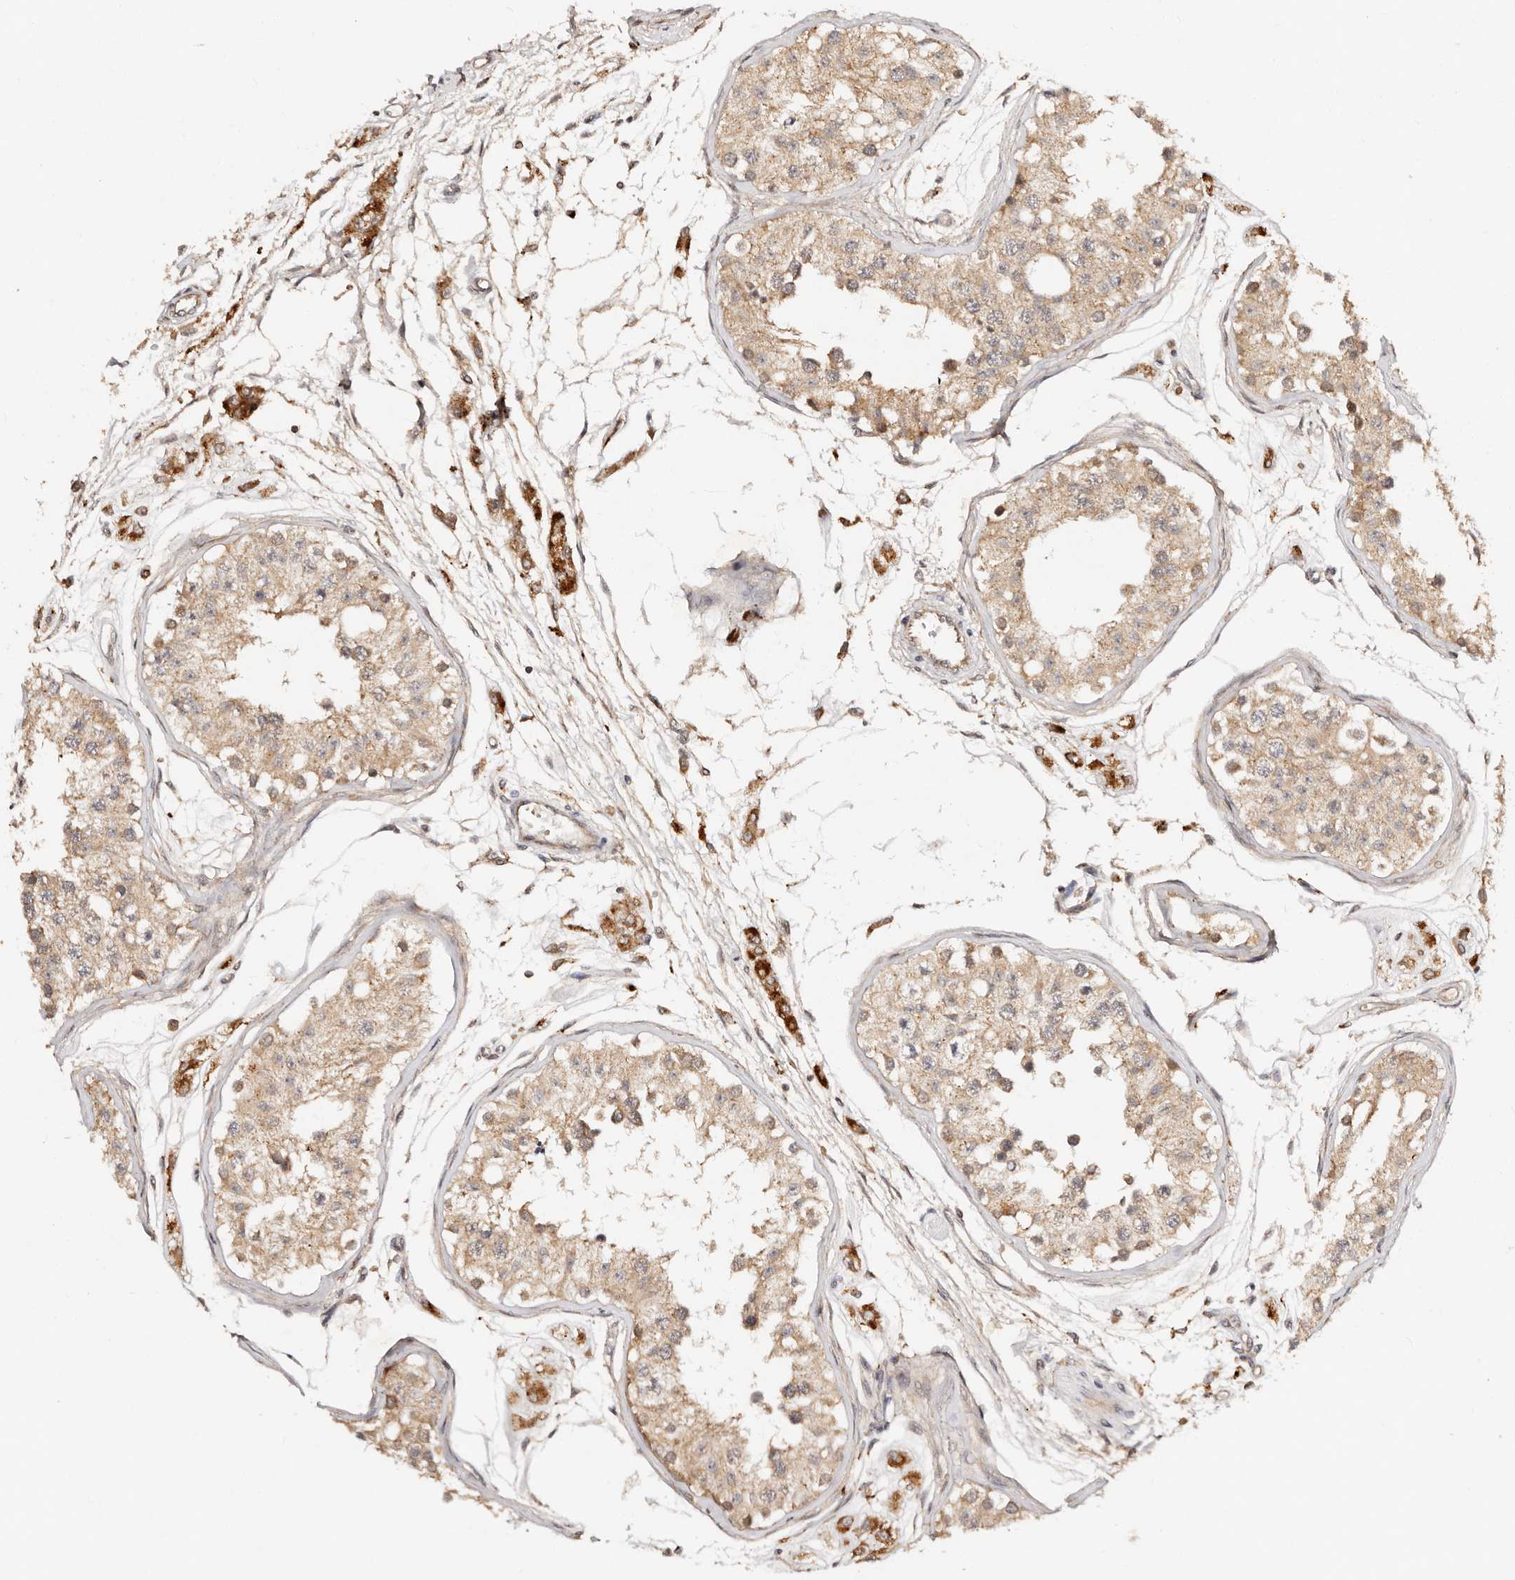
{"staining": {"intensity": "moderate", "quantity": ">75%", "location": "cytoplasmic/membranous"}, "tissue": "testis", "cell_type": "Cells in seminiferous ducts", "image_type": "normal", "snomed": [{"axis": "morphology", "description": "Normal tissue, NOS"}, {"axis": "morphology", "description": "Adenocarcinoma, metastatic, NOS"}, {"axis": "topography", "description": "Testis"}], "caption": "About >75% of cells in seminiferous ducts in benign testis demonstrate moderate cytoplasmic/membranous protein expression as visualized by brown immunohistochemical staining.", "gene": "DENND11", "patient": {"sex": "male", "age": 26}}